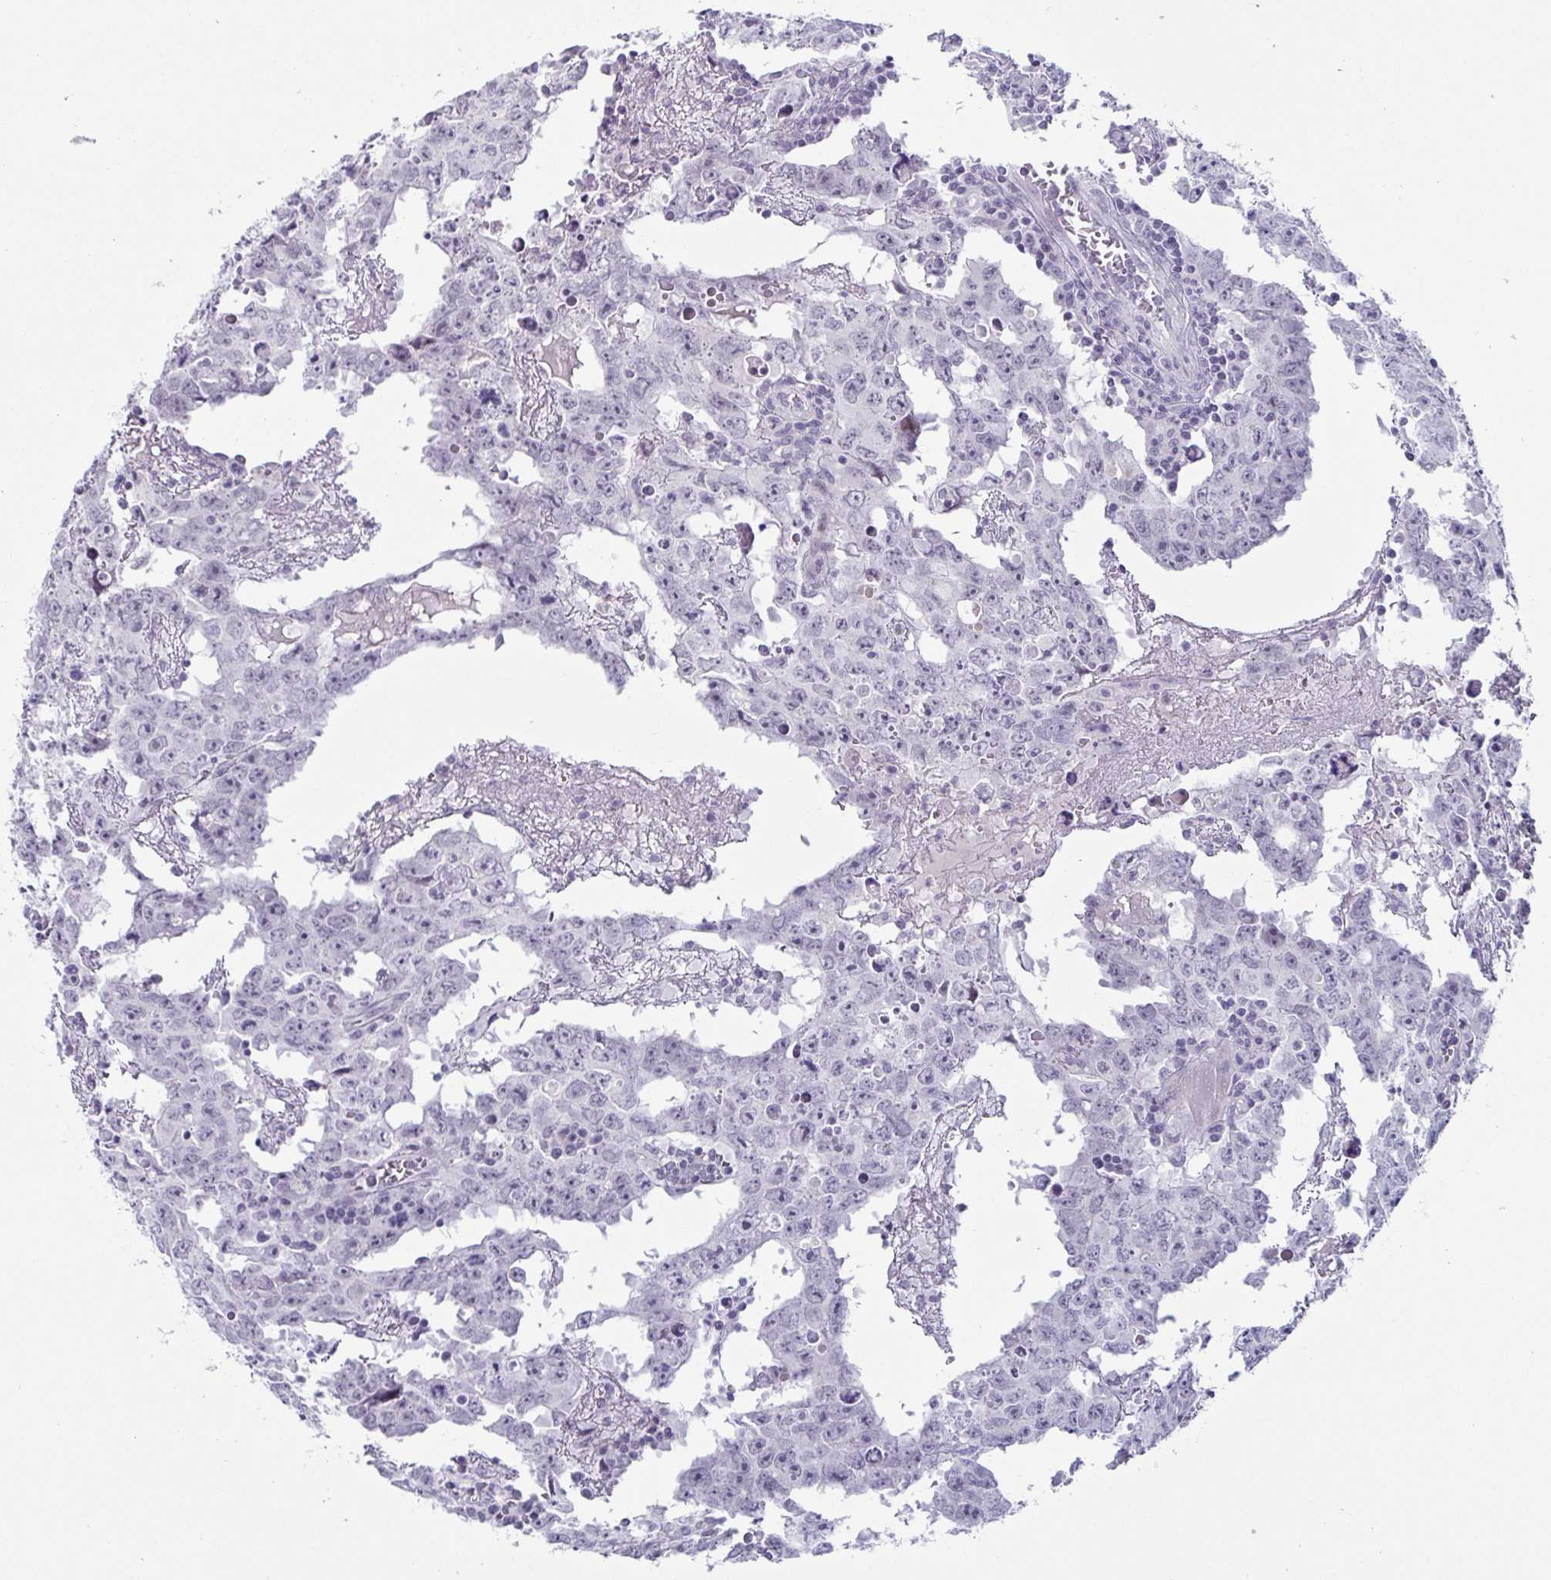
{"staining": {"intensity": "negative", "quantity": "none", "location": "none"}, "tissue": "testis cancer", "cell_type": "Tumor cells", "image_type": "cancer", "snomed": [{"axis": "morphology", "description": "Carcinoma, Embryonal, NOS"}, {"axis": "topography", "description": "Testis"}], "caption": "This is a image of immunohistochemistry (IHC) staining of testis cancer, which shows no positivity in tumor cells.", "gene": "VSIG10L", "patient": {"sex": "male", "age": 22}}